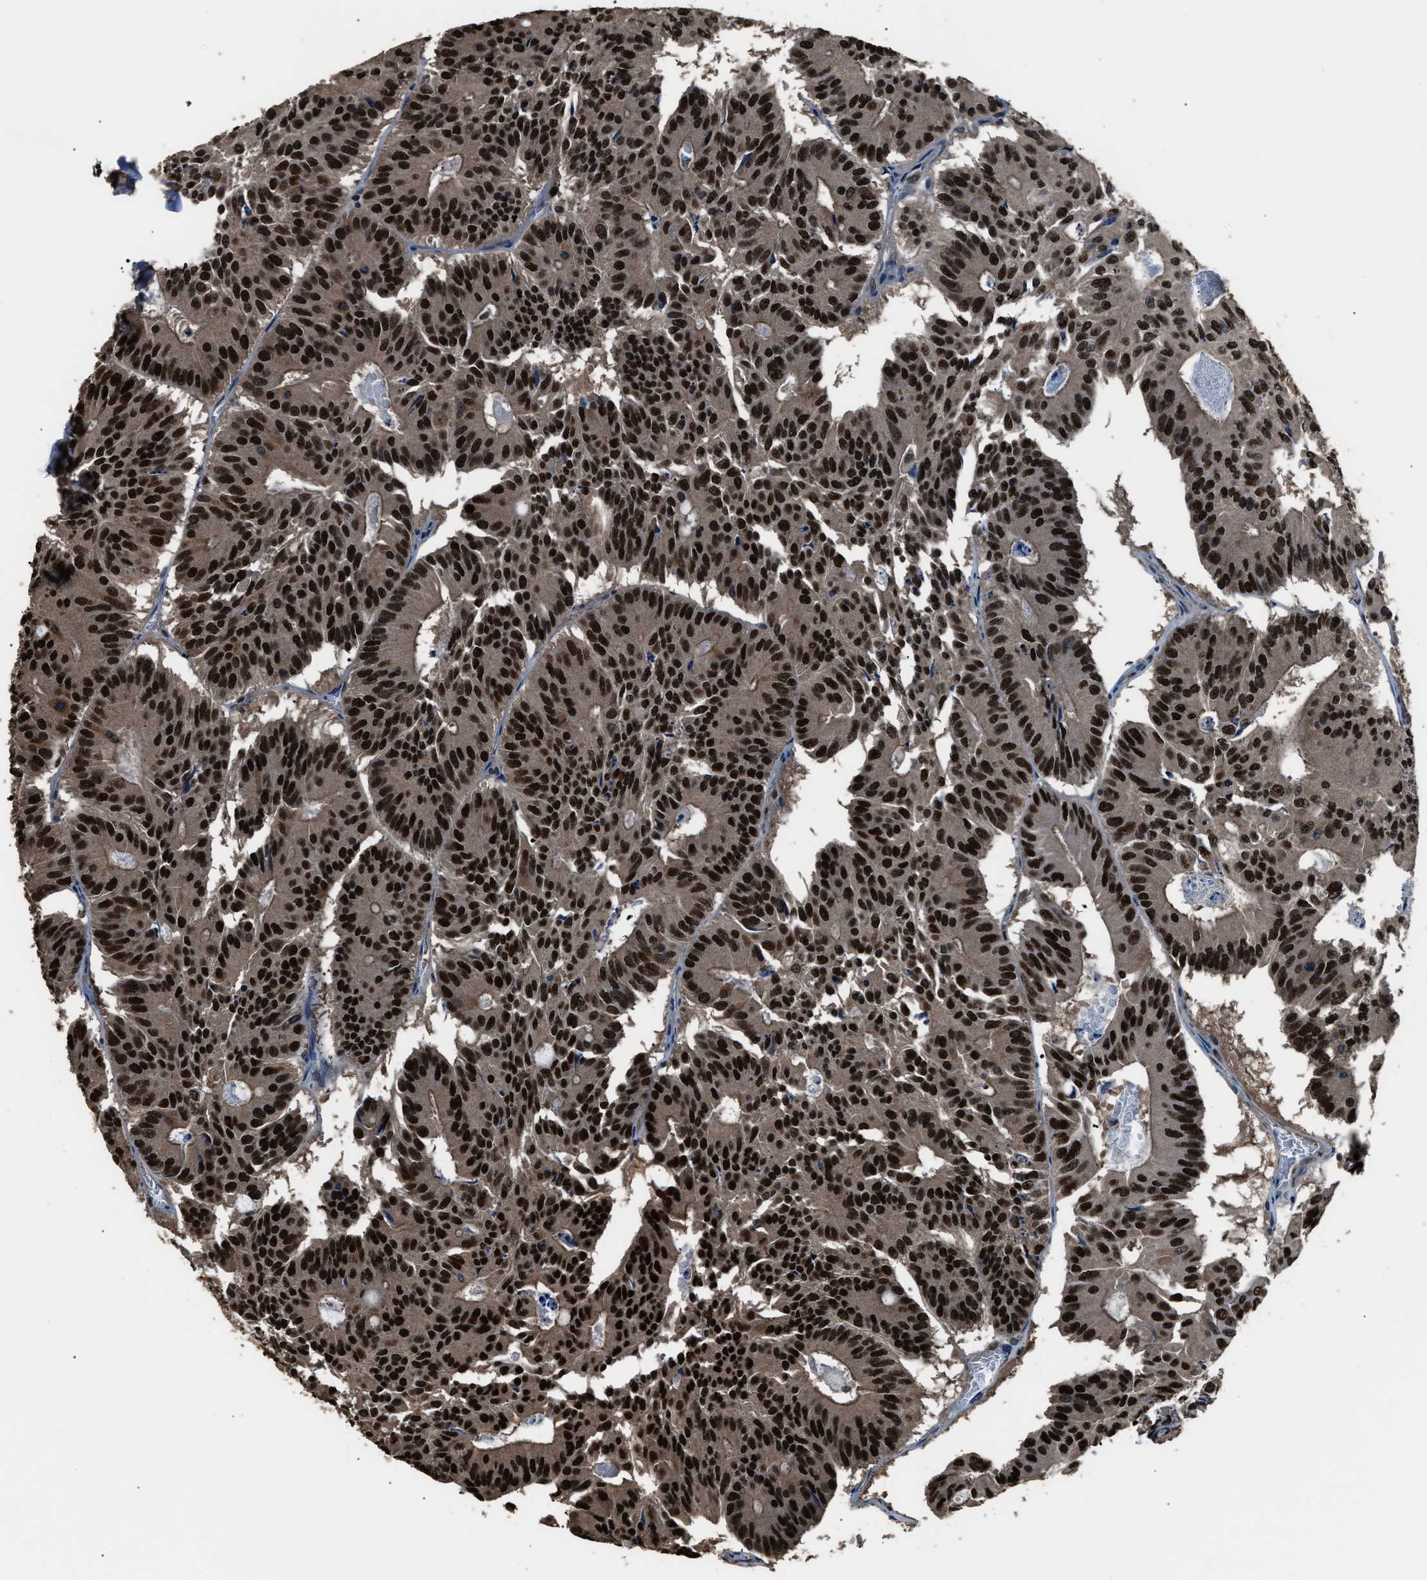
{"staining": {"intensity": "strong", "quantity": ">75%", "location": "nuclear"}, "tissue": "colorectal cancer", "cell_type": "Tumor cells", "image_type": "cancer", "snomed": [{"axis": "morphology", "description": "Adenocarcinoma, NOS"}, {"axis": "topography", "description": "Colon"}], "caption": "Tumor cells display strong nuclear positivity in approximately >75% of cells in adenocarcinoma (colorectal). Using DAB (3,3'-diaminobenzidine) (brown) and hematoxylin (blue) stains, captured at high magnification using brightfield microscopy.", "gene": "DFFA", "patient": {"sex": "male", "age": 87}}